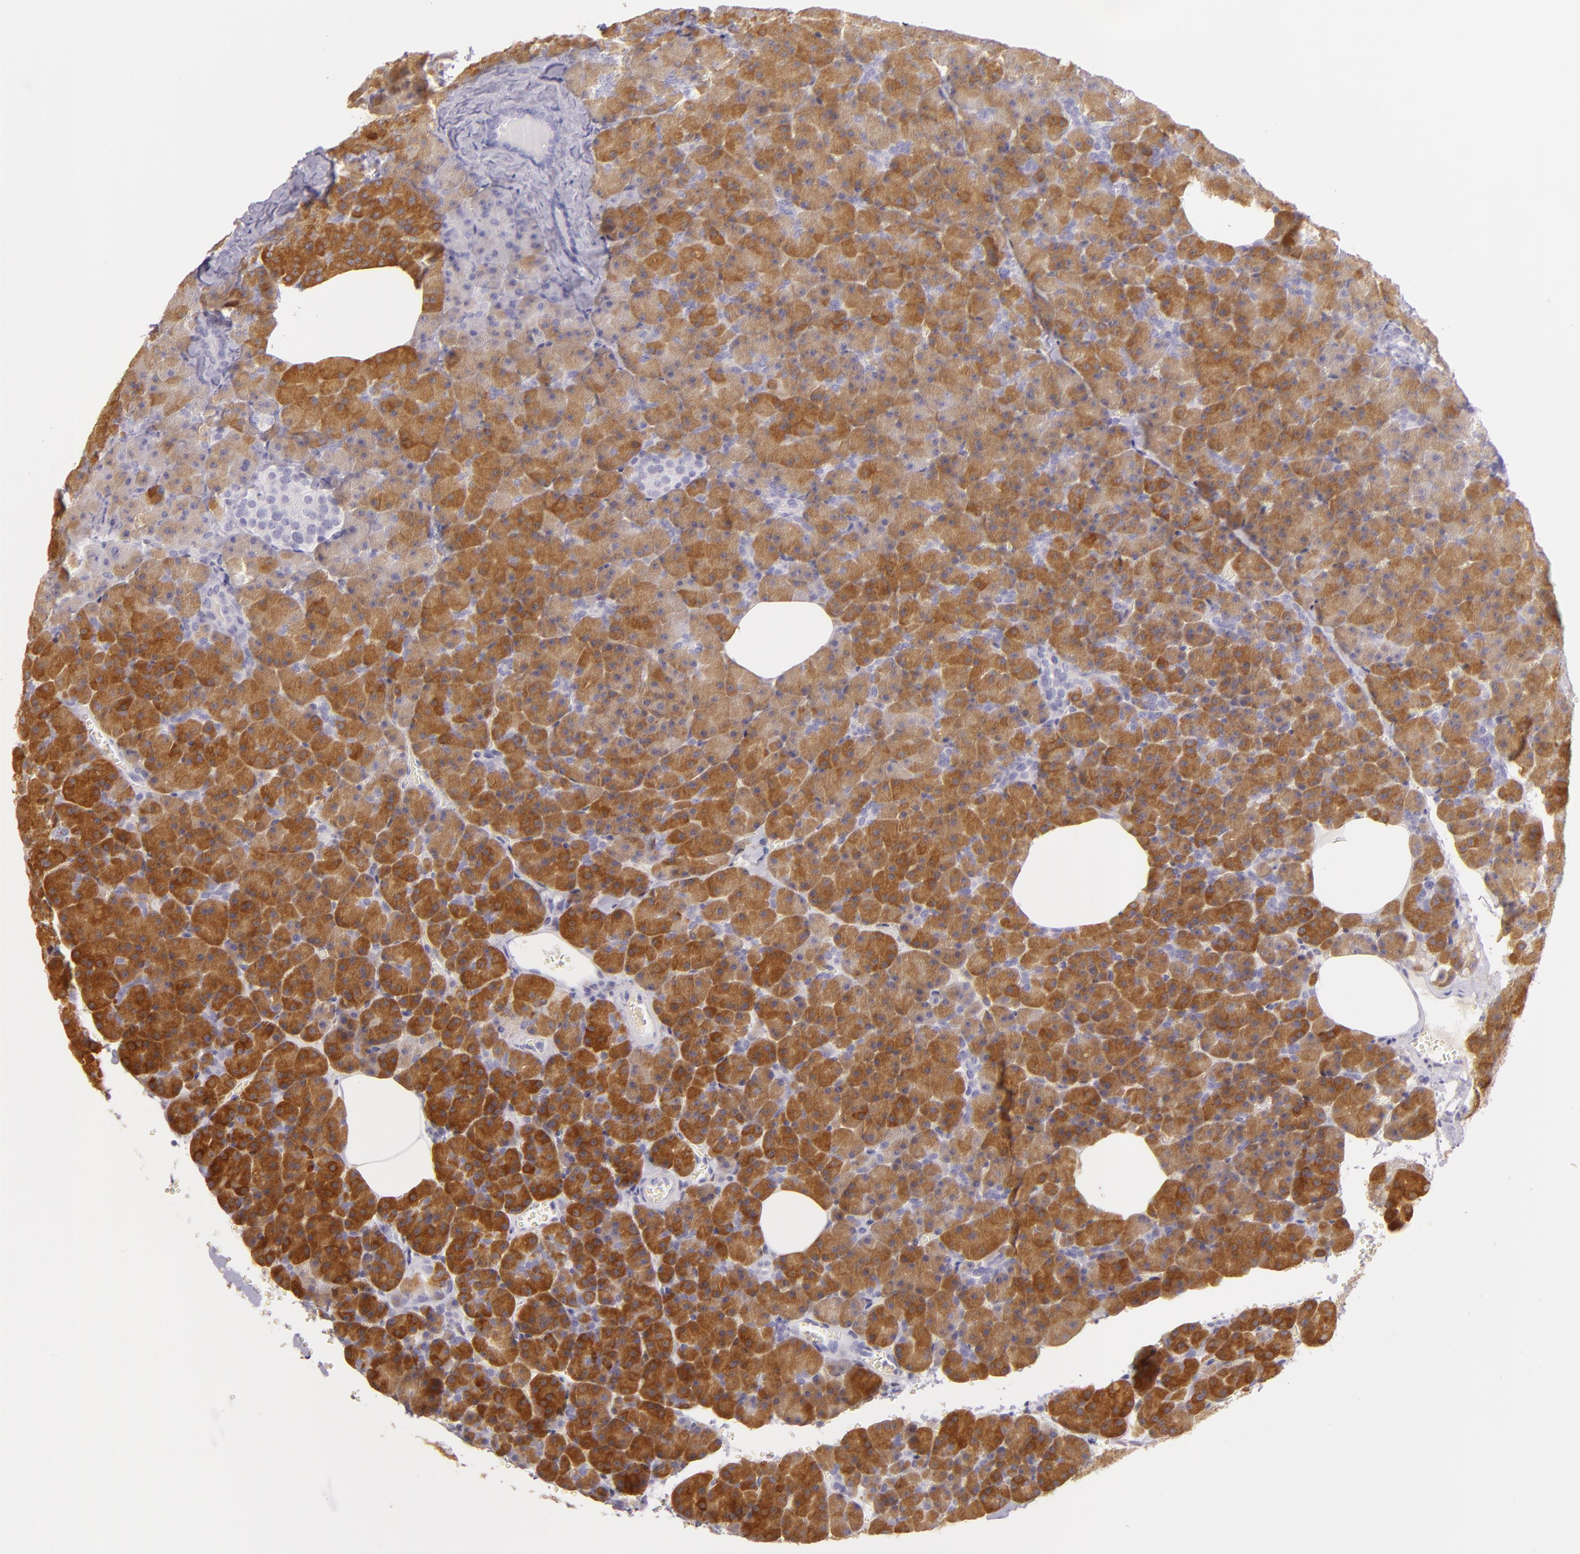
{"staining": {"intensity": "moderate", "quantity": ">75%", "location": "cytoplasmic/membranous"}, "tissue": "pancreas", "cell_type": "Exocrine glandular cells", "image_type": "normal", "snomed": [{"axis": "morphology", "description": "Normal tissue, NOS"}, {"axis": "topography", "description": "Pancreas"}], "caption": "About >75% of exocrine glandular cells in unremarkable pancreas demonstrate moderate cytoplasmic/membranous protein positivity as visualized by brown immunohistochemical staining.", "gene": "CBS", "patient": {"sex": "female", "age": 35}}